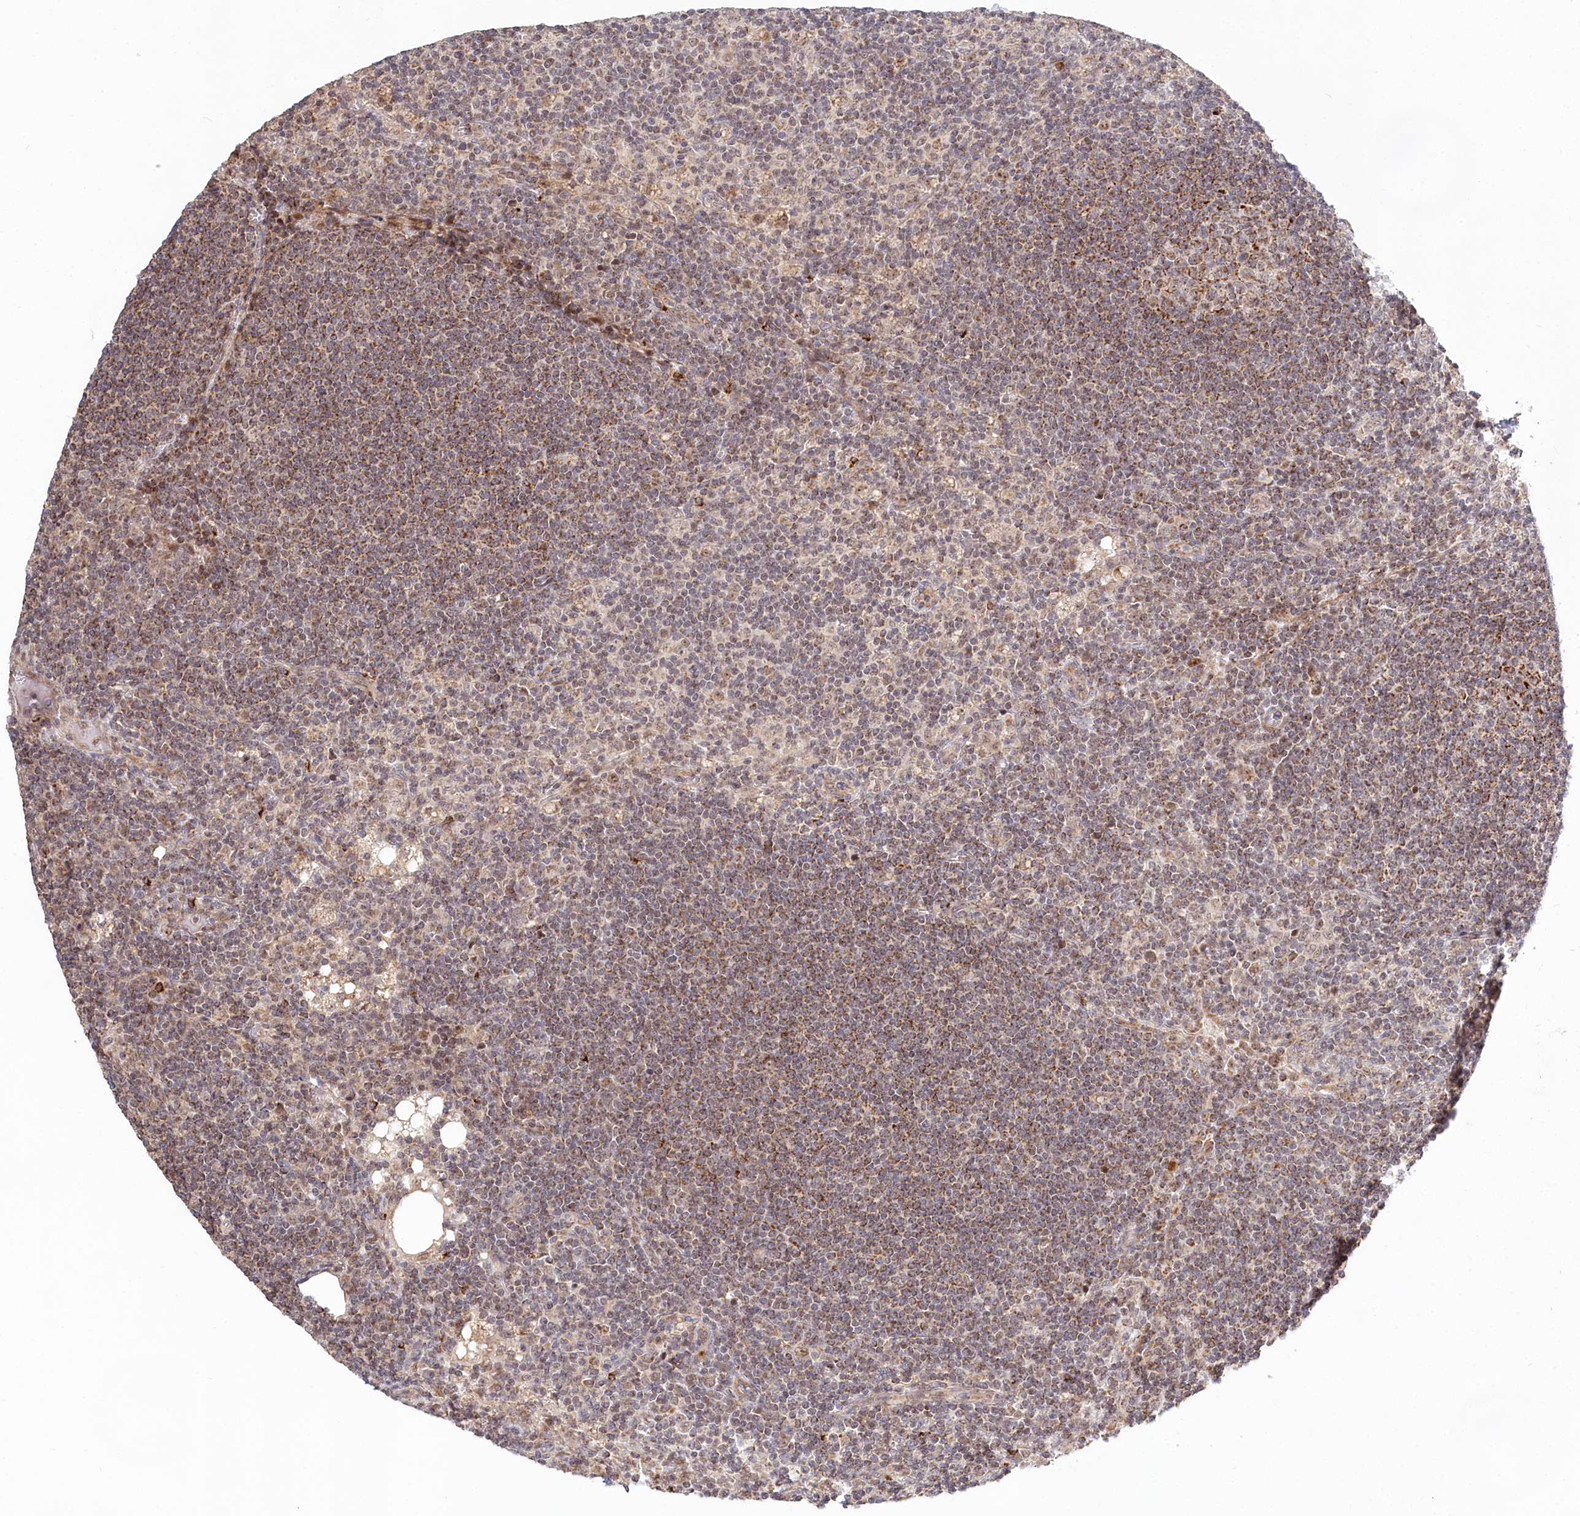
{"staining": {"intensity": "moderate", "quantity": ">75%", "location": "cytoplasmic/membranous"}, "tissue": "lymph node", "cell_type": "Germinal center cells", "image_type": "normal", "snomed": [{"axis": "morphology", "description": "Normal tissue, NOS"}, {"axis": "topography", "description": "Lymph node"}], "caption": "Brown immunohistochemical staining in normal human lymph node shows moderate cytoplasmic/membranous staining in approximately >75% of germinal center cells. The protein is stained brown, and the nuclei are stained in blue (DAB IHC with brightfield microscopy, high magnification).", "gene": "RTN4IP1", "patient": {"sex": "male", "age": 69}}